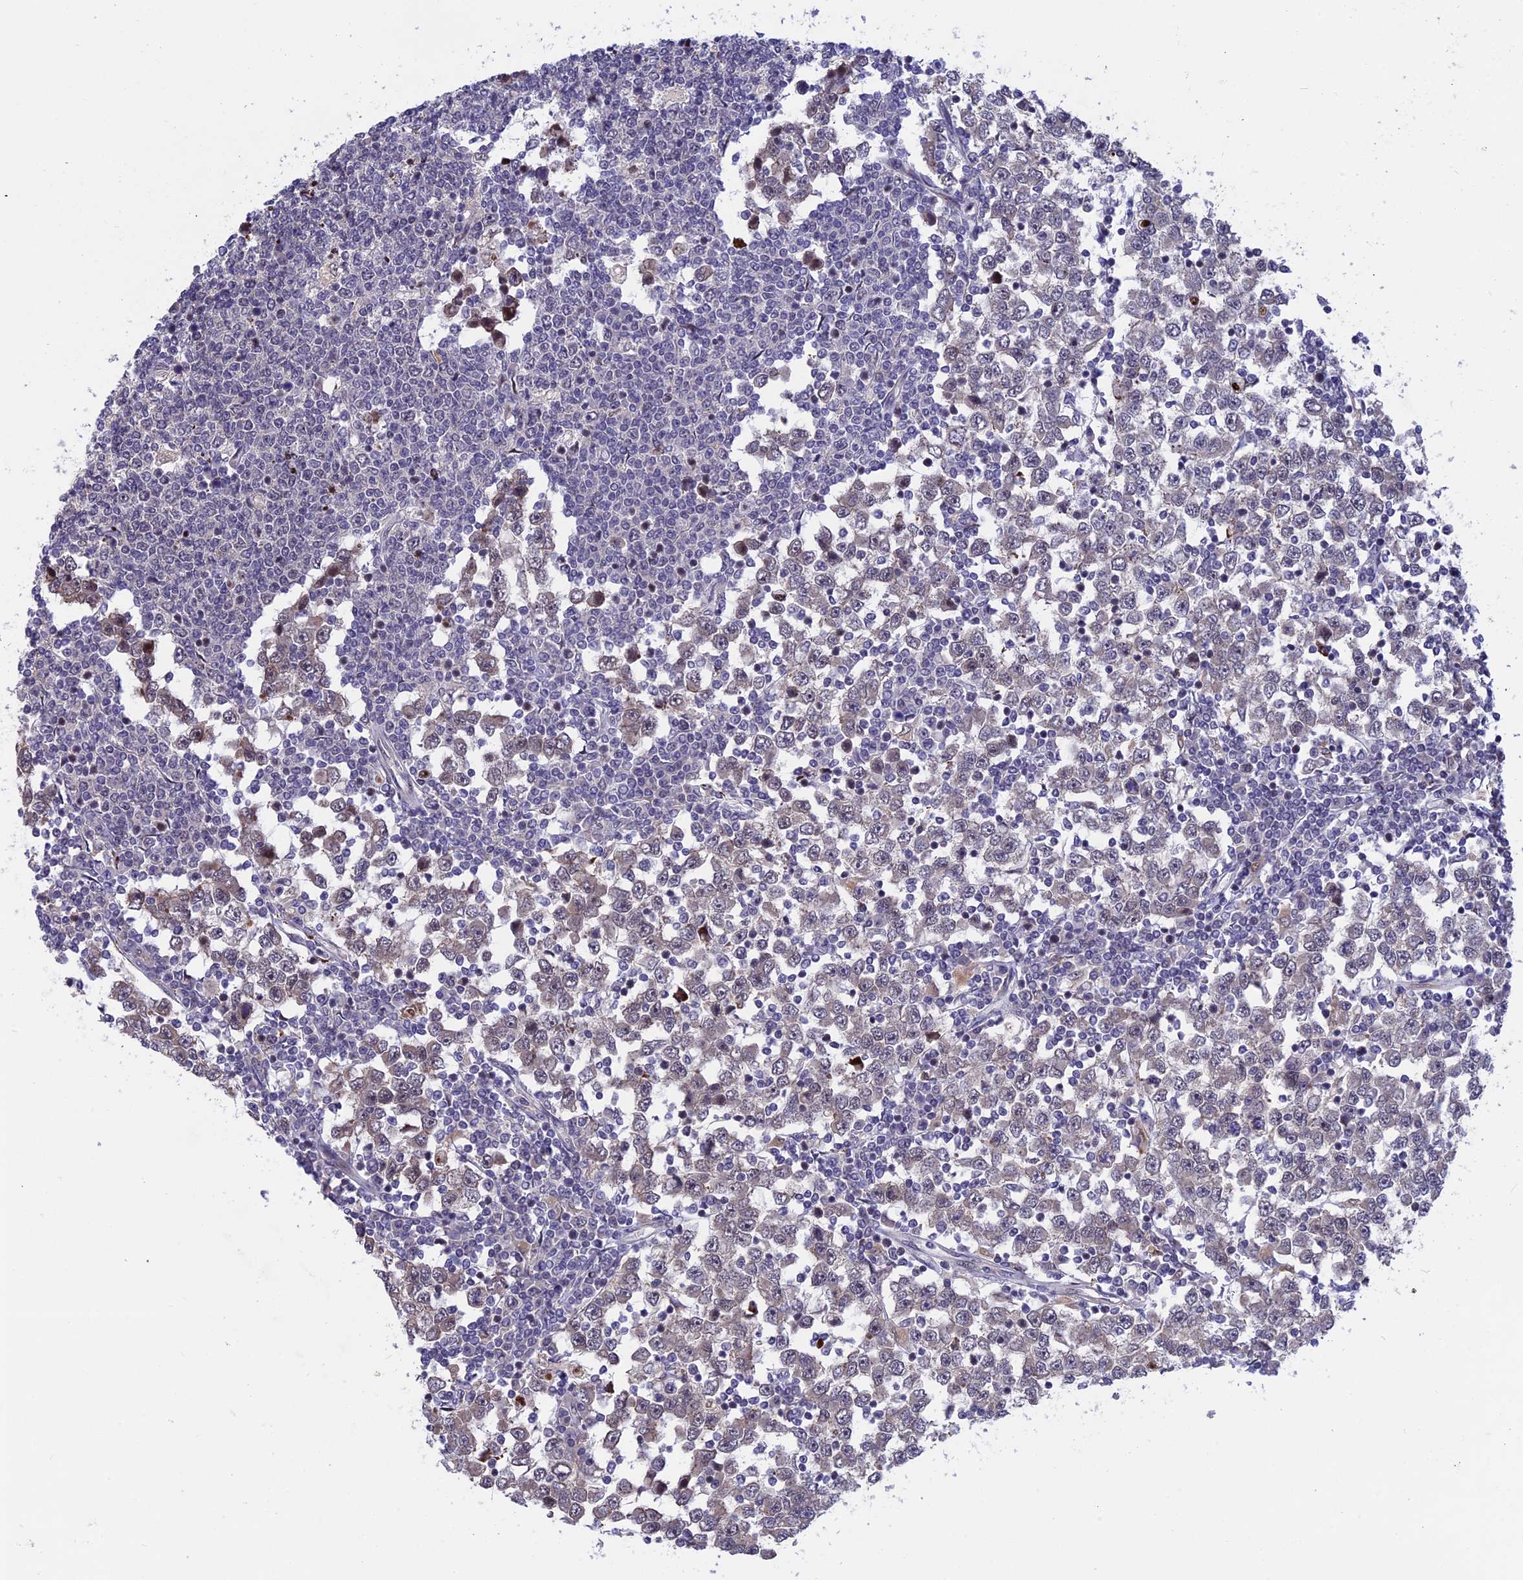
{"staining": {"intensity": "negative", "quantity": "none", "location": "none"}, "tissue": "testis cancer", "cell_type": "Tumor cells", "image_type": "cancer", "snomed": [{"axis": "morphology", "description": "Seminoma, NOS"}, {"axis": "topography", "description": "Testis"}], "caption": "Tumor cells are negative for protein expression in human testis seminoma.", "gene": "POLR2C", "patient": {"sex": "male", "age": 65}}